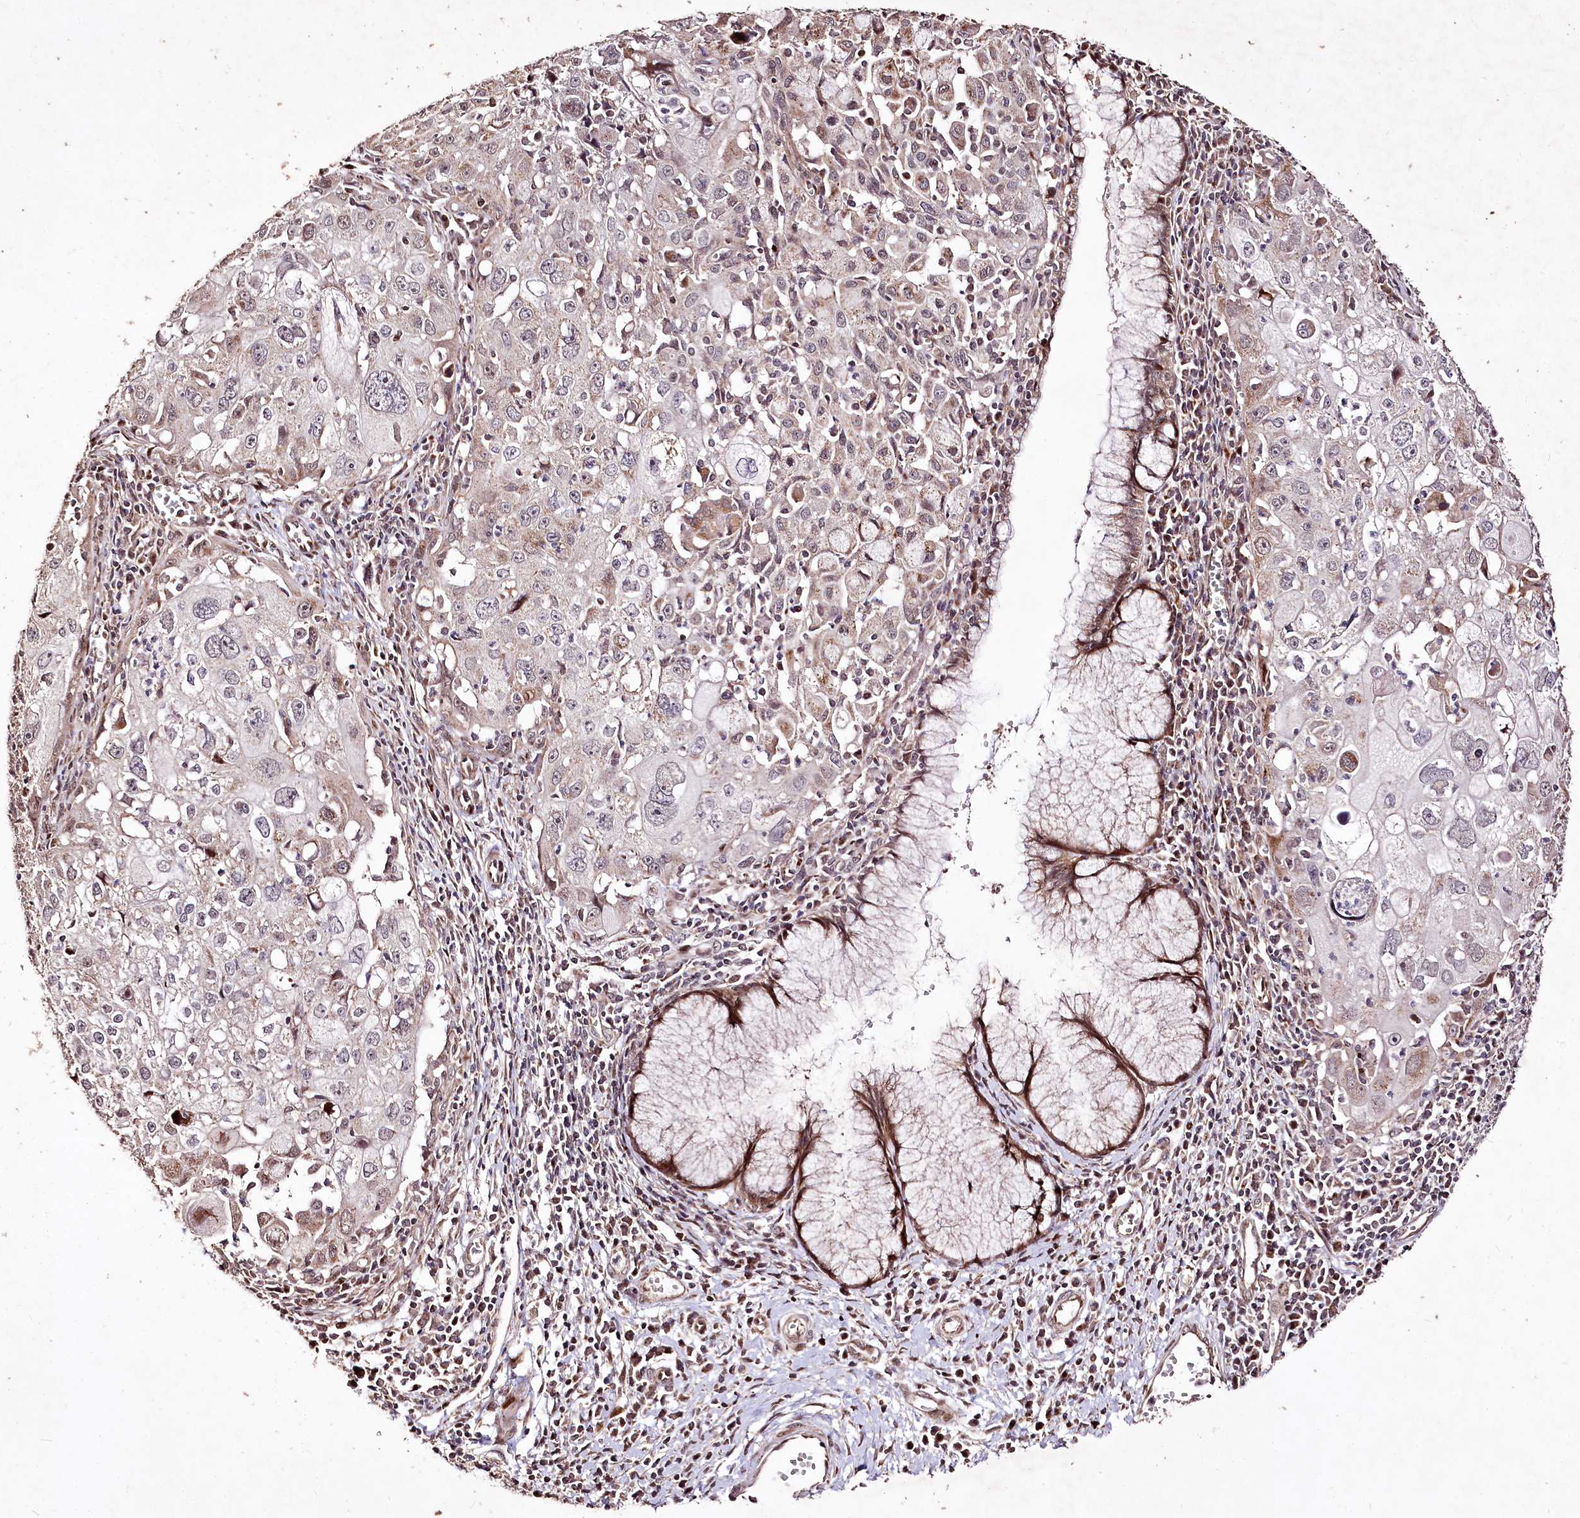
{"staining": {"intensity": "moderate", "quantity": "<25%", "location": "cytoplasmic/membranous"}, "tissue": "cervical cancer", "cell_type": "Tumor cells", "image_type": "cancer", "snomed": [{"axis": "morphology", "description": "Squamous cell carcinoma, NOS"}, {"axis": "topography", "description": "Cervix"}], "caption": "This photomicrograph shows squamous cell carcinoma (cervical) stained with immunohistochemistry to label a protein in brown. The cytoplasmic/membranous of tumor cells show moderate positivity for the protein. Nuclei are counter-stained blue.", "gene": "CARD19", "patient": {"sex": "female", "age": 42}}